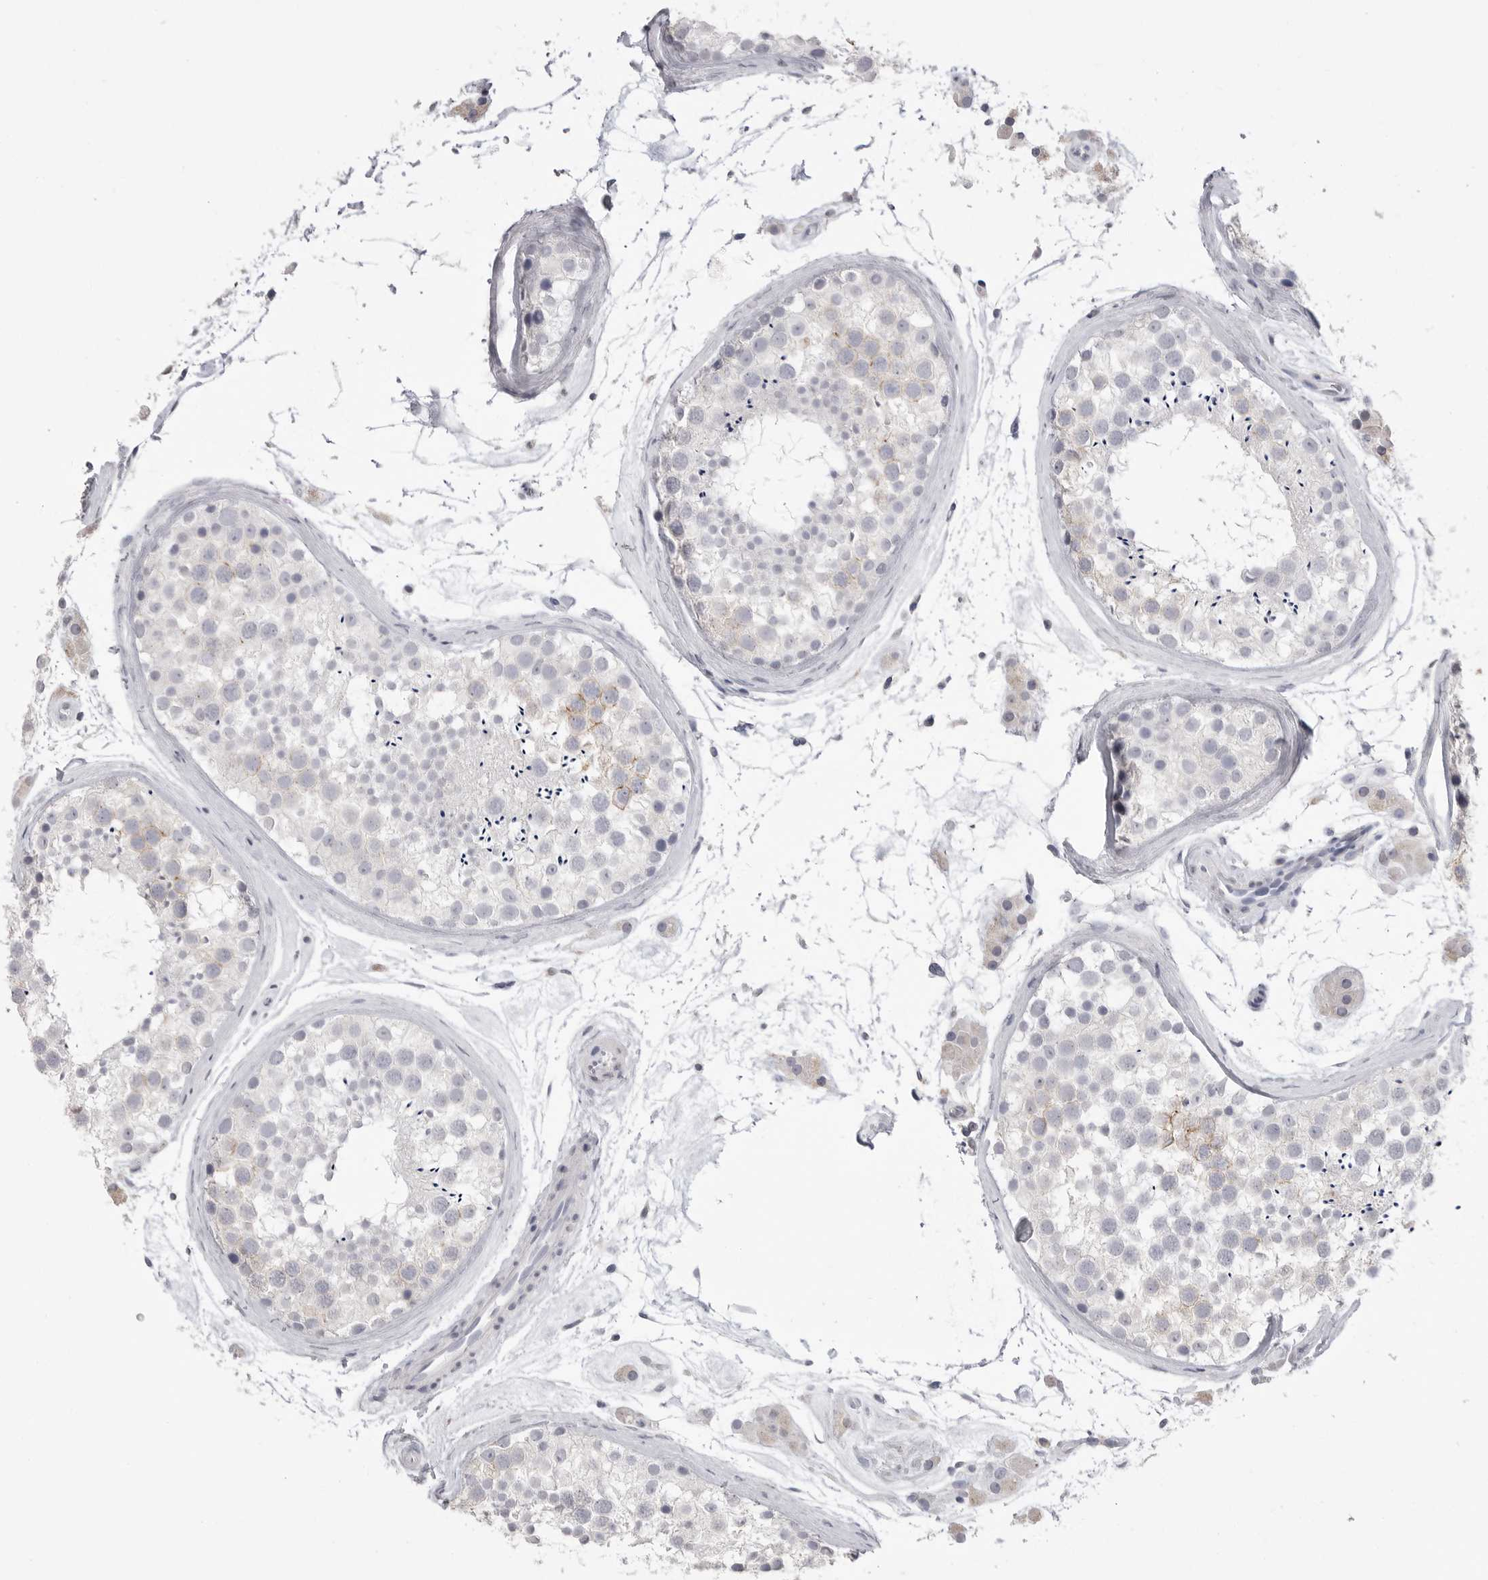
{"staining": {"intensity": "moderate", "quantity": "<25%", "location": "cytoplasmic/membranous"}, "tissue": "testis", "cell_type": "Cells in seminiferous ducts", "image_type": "normal", "snomed": [{"axis": "morphology", "description": "Normal tissue, NOS"}, {"axis": "topography", "description": "Testis"}], "caption": "This is a histology image of immunohistochemistry (IHC) staining of normal testis, which shows moderate staining in the cytoplasmic/membranous of cells in seminiferous ducts.", "gene": "ICAM5", "patient": {"sex": "male", "age": 46}}